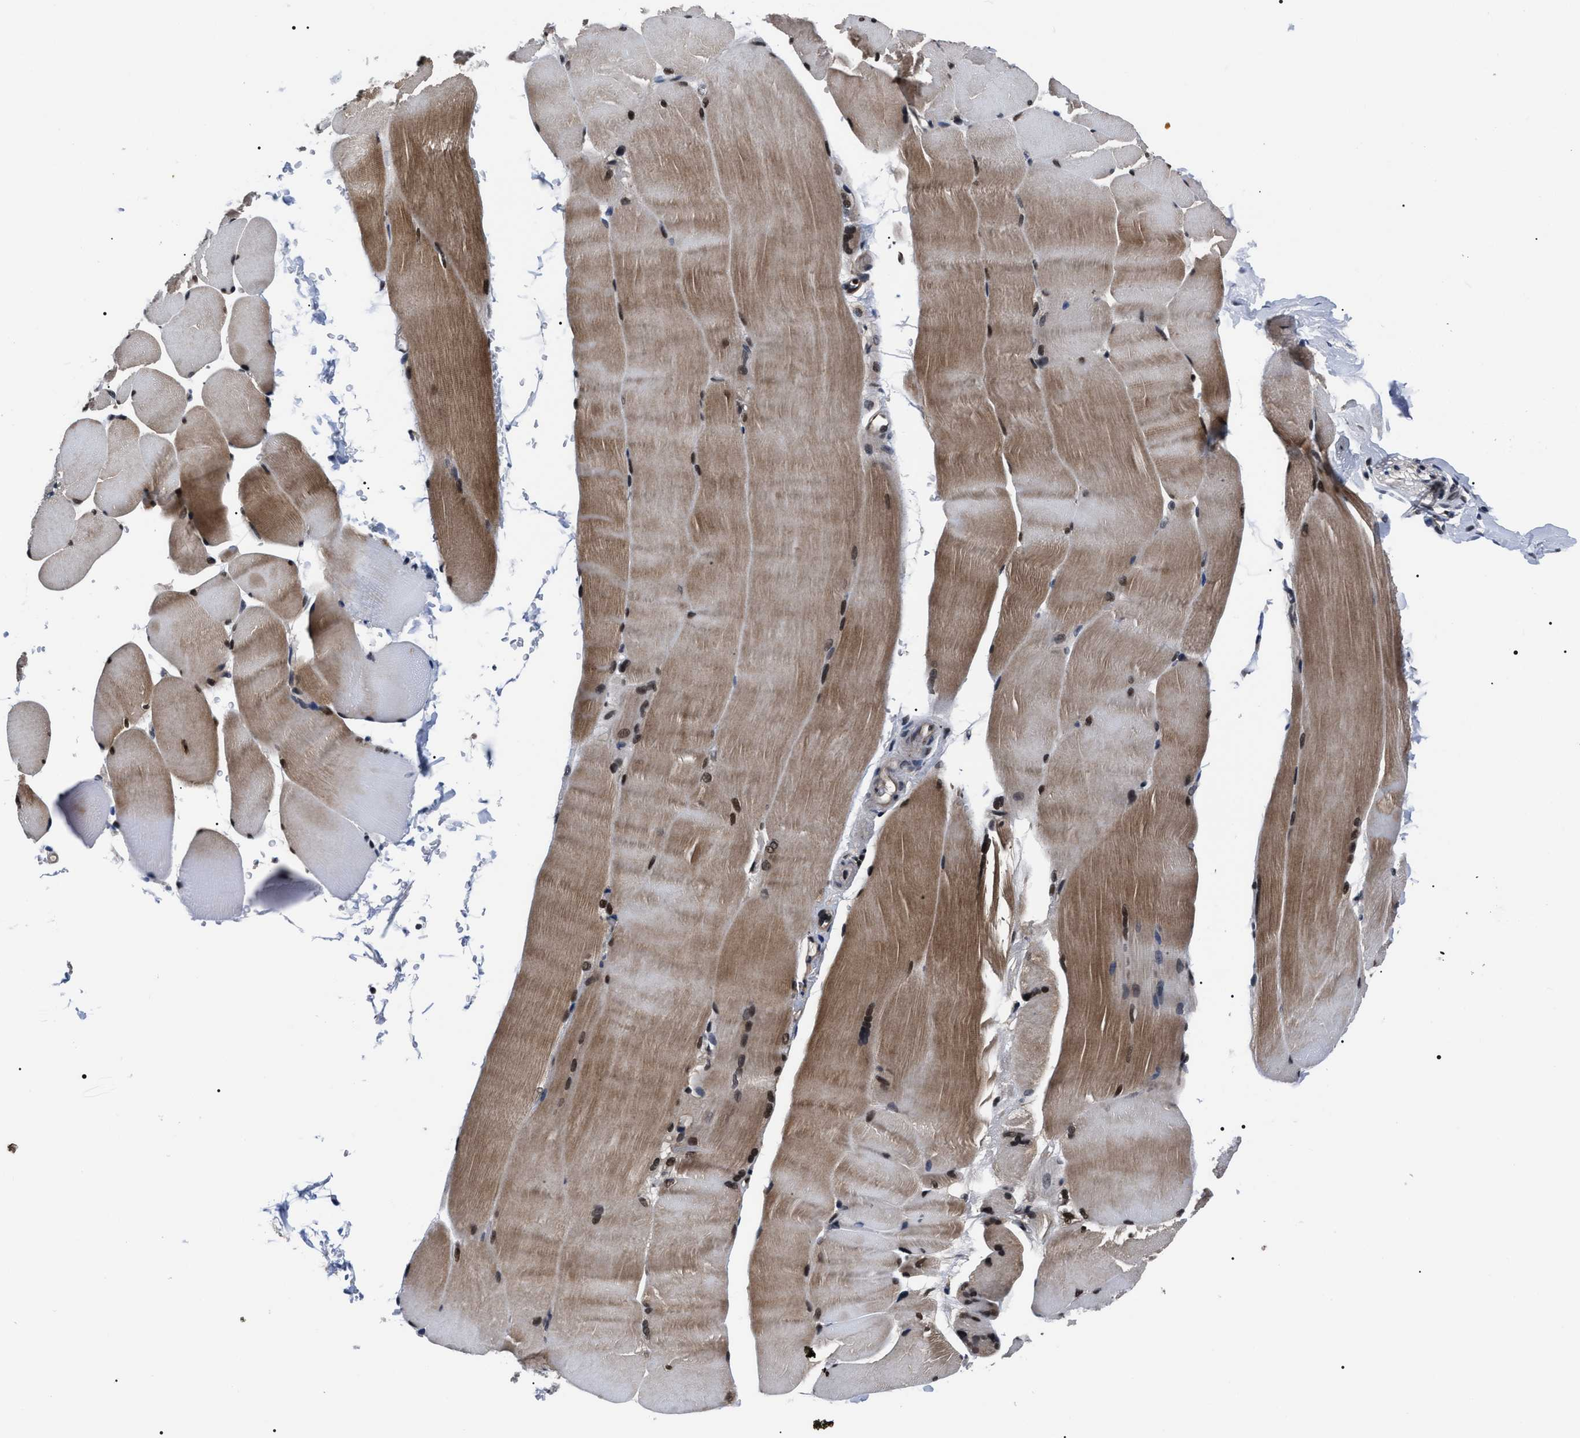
{"staining": {"intensity": "moderate", "quantity": ">75%", "location": "cytoplasmic/membranous,nuclear"}, "tissue": "skeletal muscle", "cell_type": "Myocytes", "image_type": "normal", "snomed": [{"axis": "morphology", "description": "Normal tissue, NOS"}, {"axis": "topography", "description": "Skin"}, {"axis": "topography", "description": "Skeletal muscle"}], "caption": "DAB (3,3'-diaminobenzidine) immunohistochemical staining of benign skeletal muscle reveals moderate cytoplasmic/membranous,nuclear protein staining in approximately >75% of myocytes.", "gene": "CSNK2A1", "patient": {"sex": "male", "age": 83}}